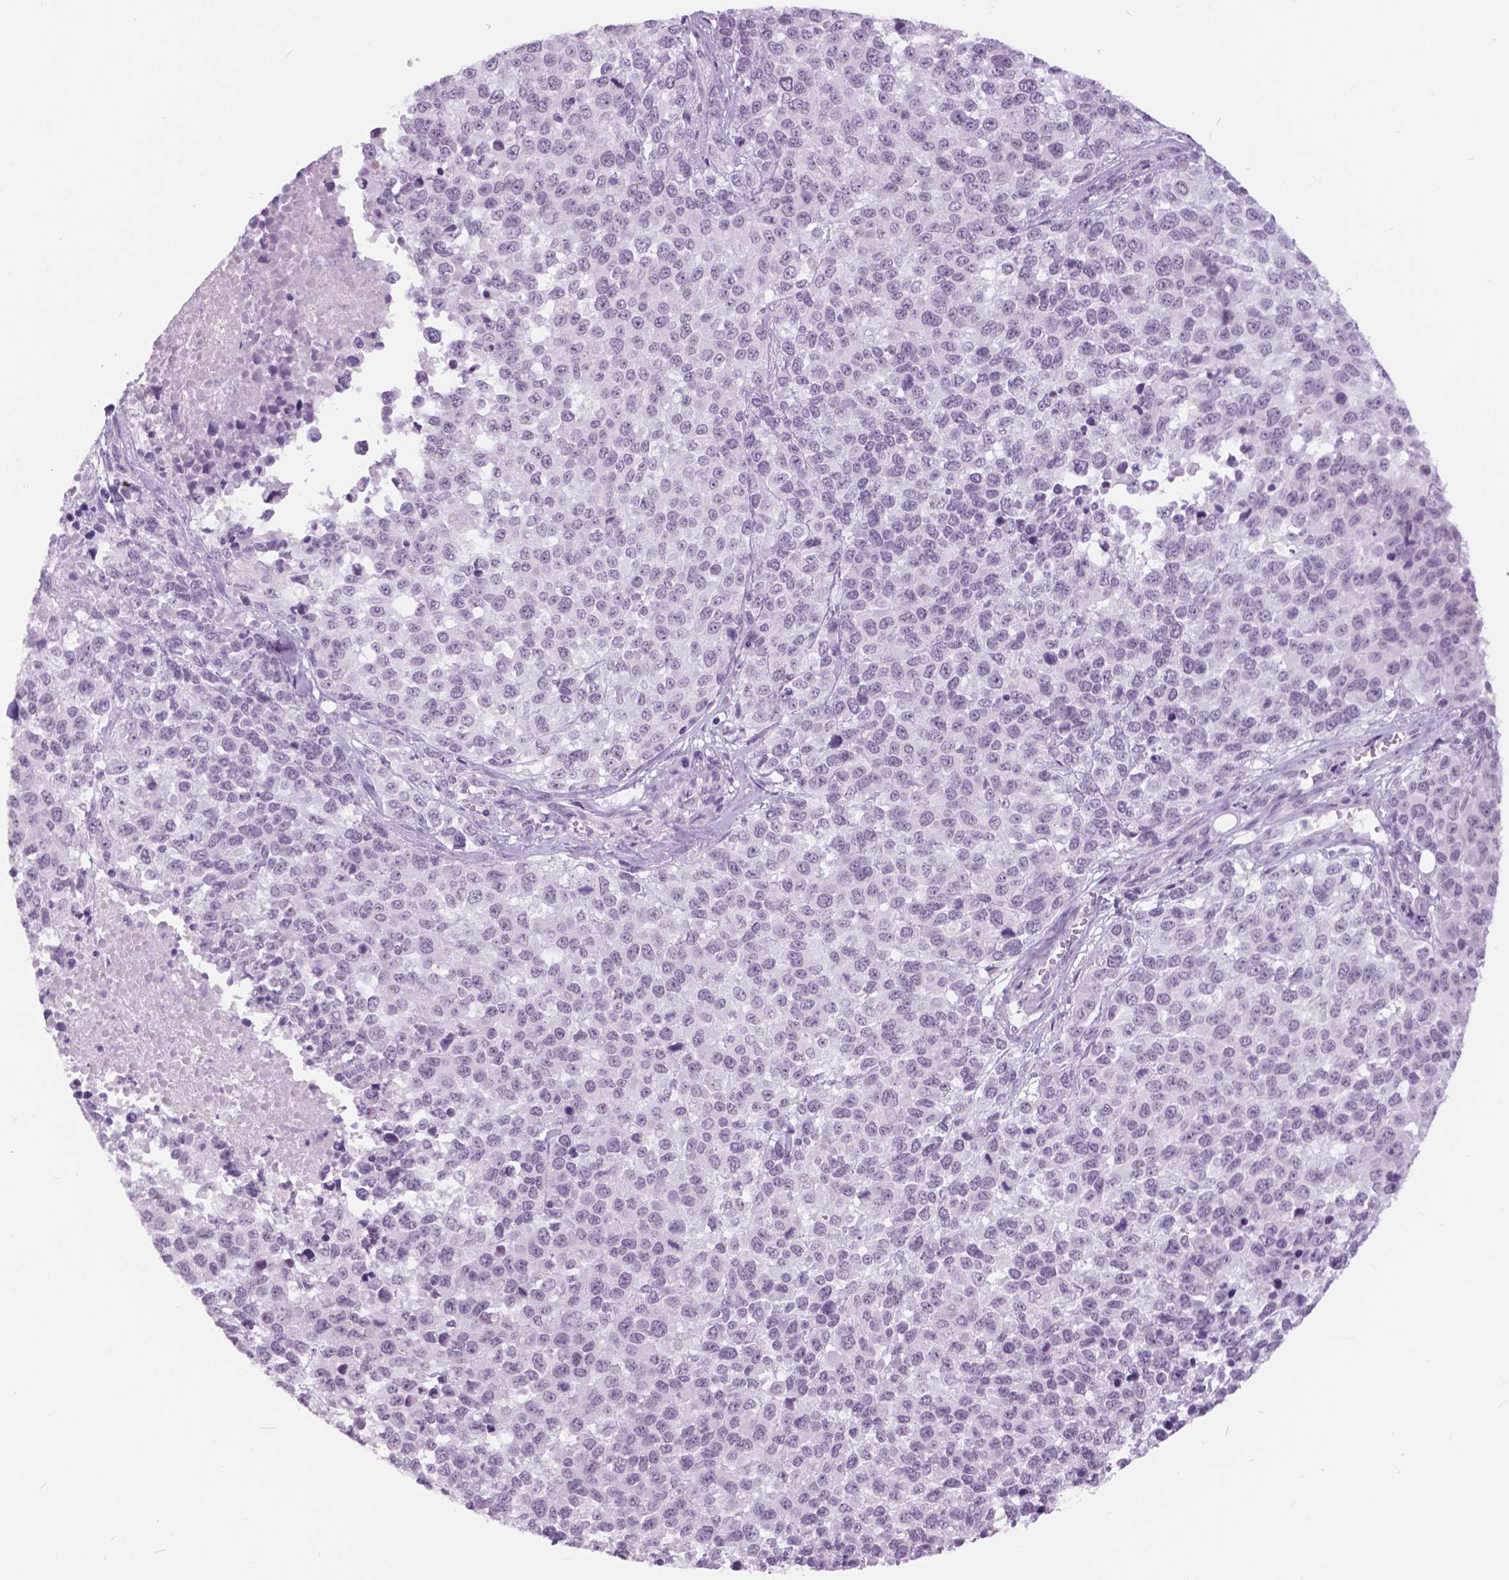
{"staining": {"intensity": "negative", "quantity": "none", "location": "none"}, "tissue": "melanoma", "cell_type": "Tumor cells", "image_type": "cancer", "snomed": [{"axis": "morphology", "description": "Malignant melanoma, Metastatic site"}, {"axis": "topography", "description": "Skin"}], "caption": "Immunohistochemistry of melanoma shows no staining in tumor cells. Brightfield microscopy of immunohistochemistry (IHC) stained with DAB (brown) and hematoxylin (blue), captured at high magnification.", "gene": "MYOM1", "patient": {"sex": "male", "age": 84}}